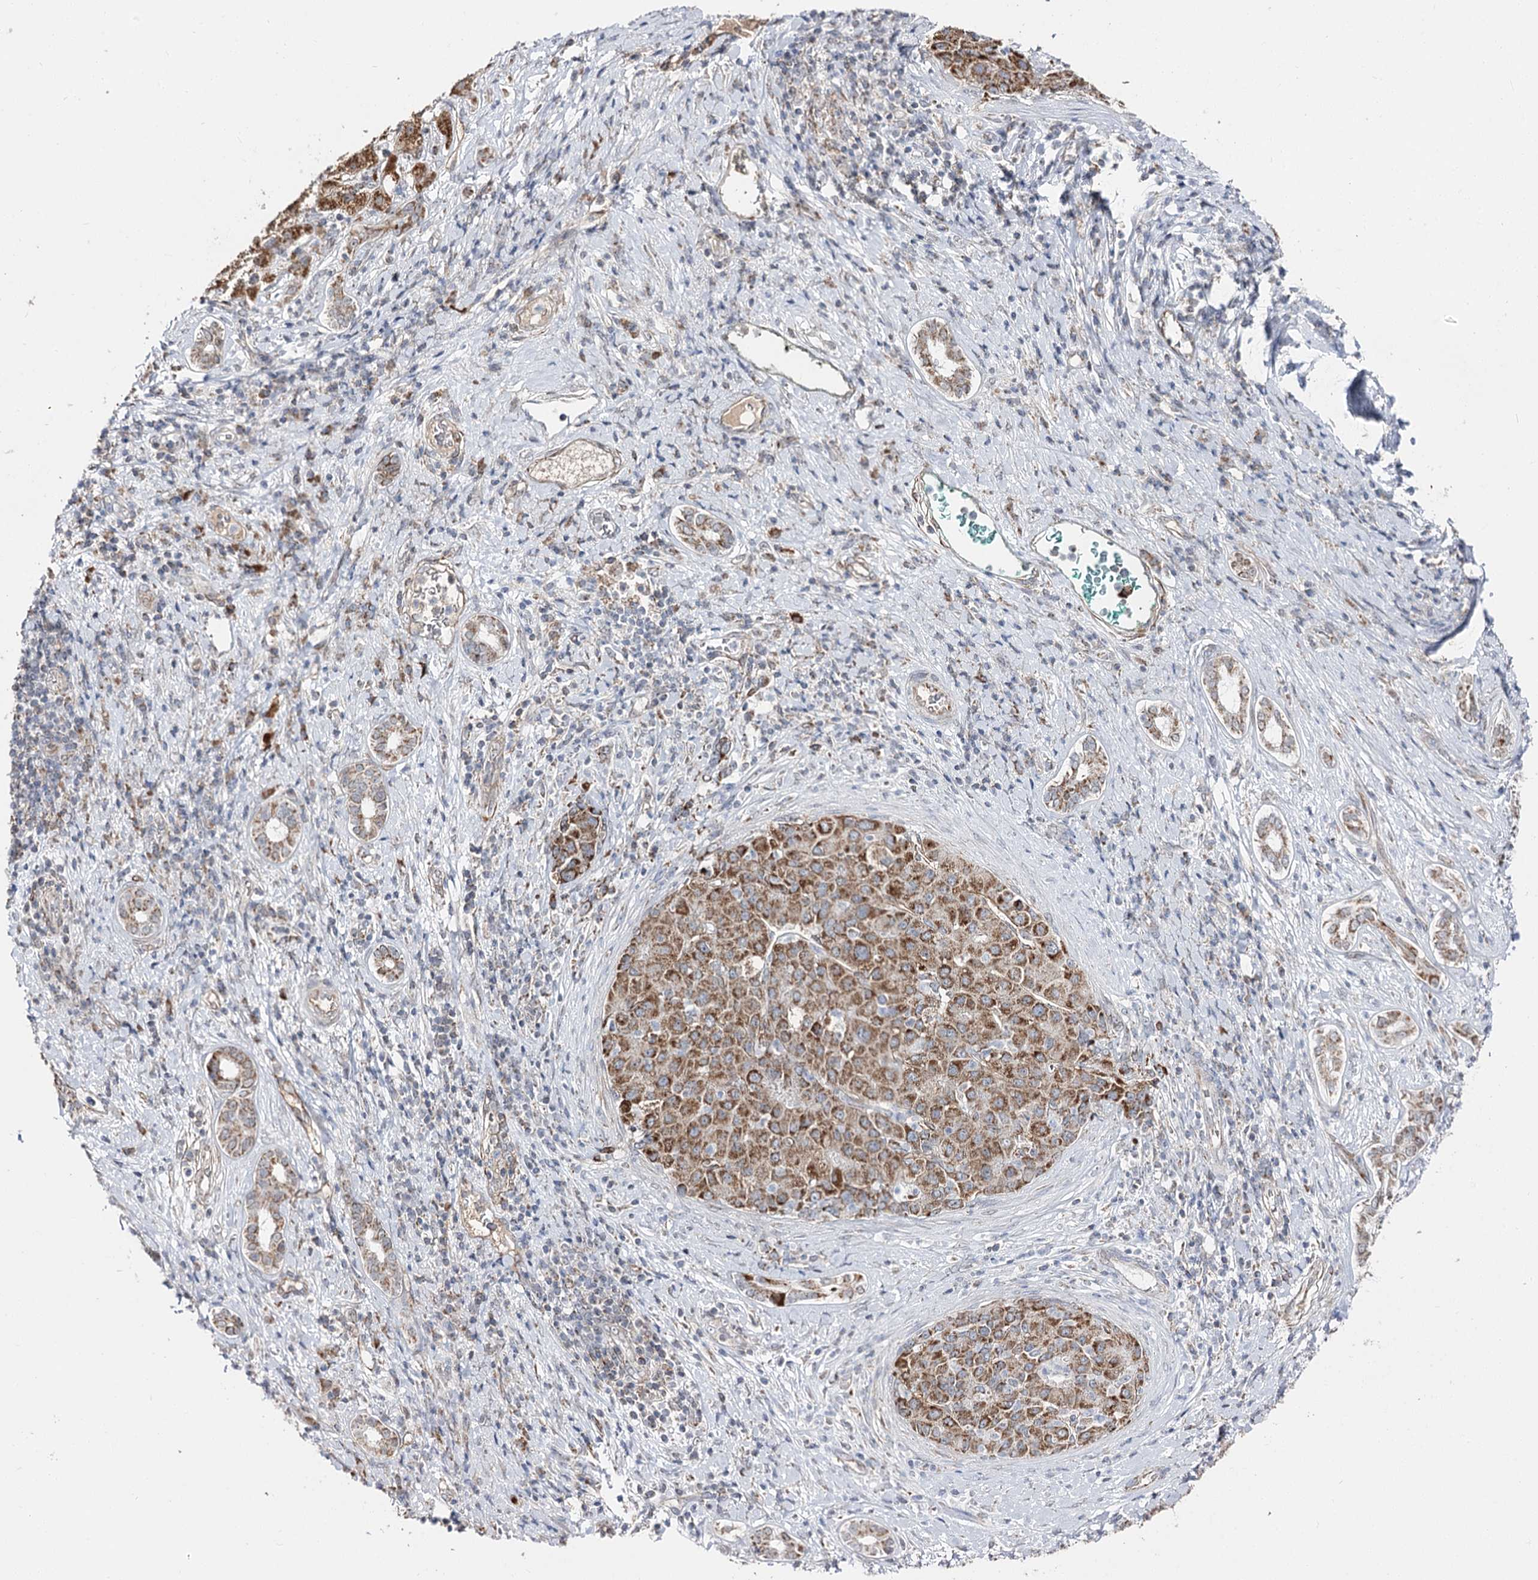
{"staining": {"intensity": "moderate", "quantity": ">75%", "location": "cytoplasmic/membranous"}, "tissue": "liver cancer", "cell_type": "Tumor cells", "image_type": "cancer", "snomed": [{"axis": "morphology", "description": "Carcinoma, Hepatocellular, NOS"}, {"axis": "topography", "description": "Liver"}], "caption": "Protein expression analysis of human liver hepatocellular carcinoma reveals moderate cytoplasmic/membranous positivity in approximately >75% of tumor cells.", "gene": "CBR4", "patient": {"sex": "male", "age": 65}}